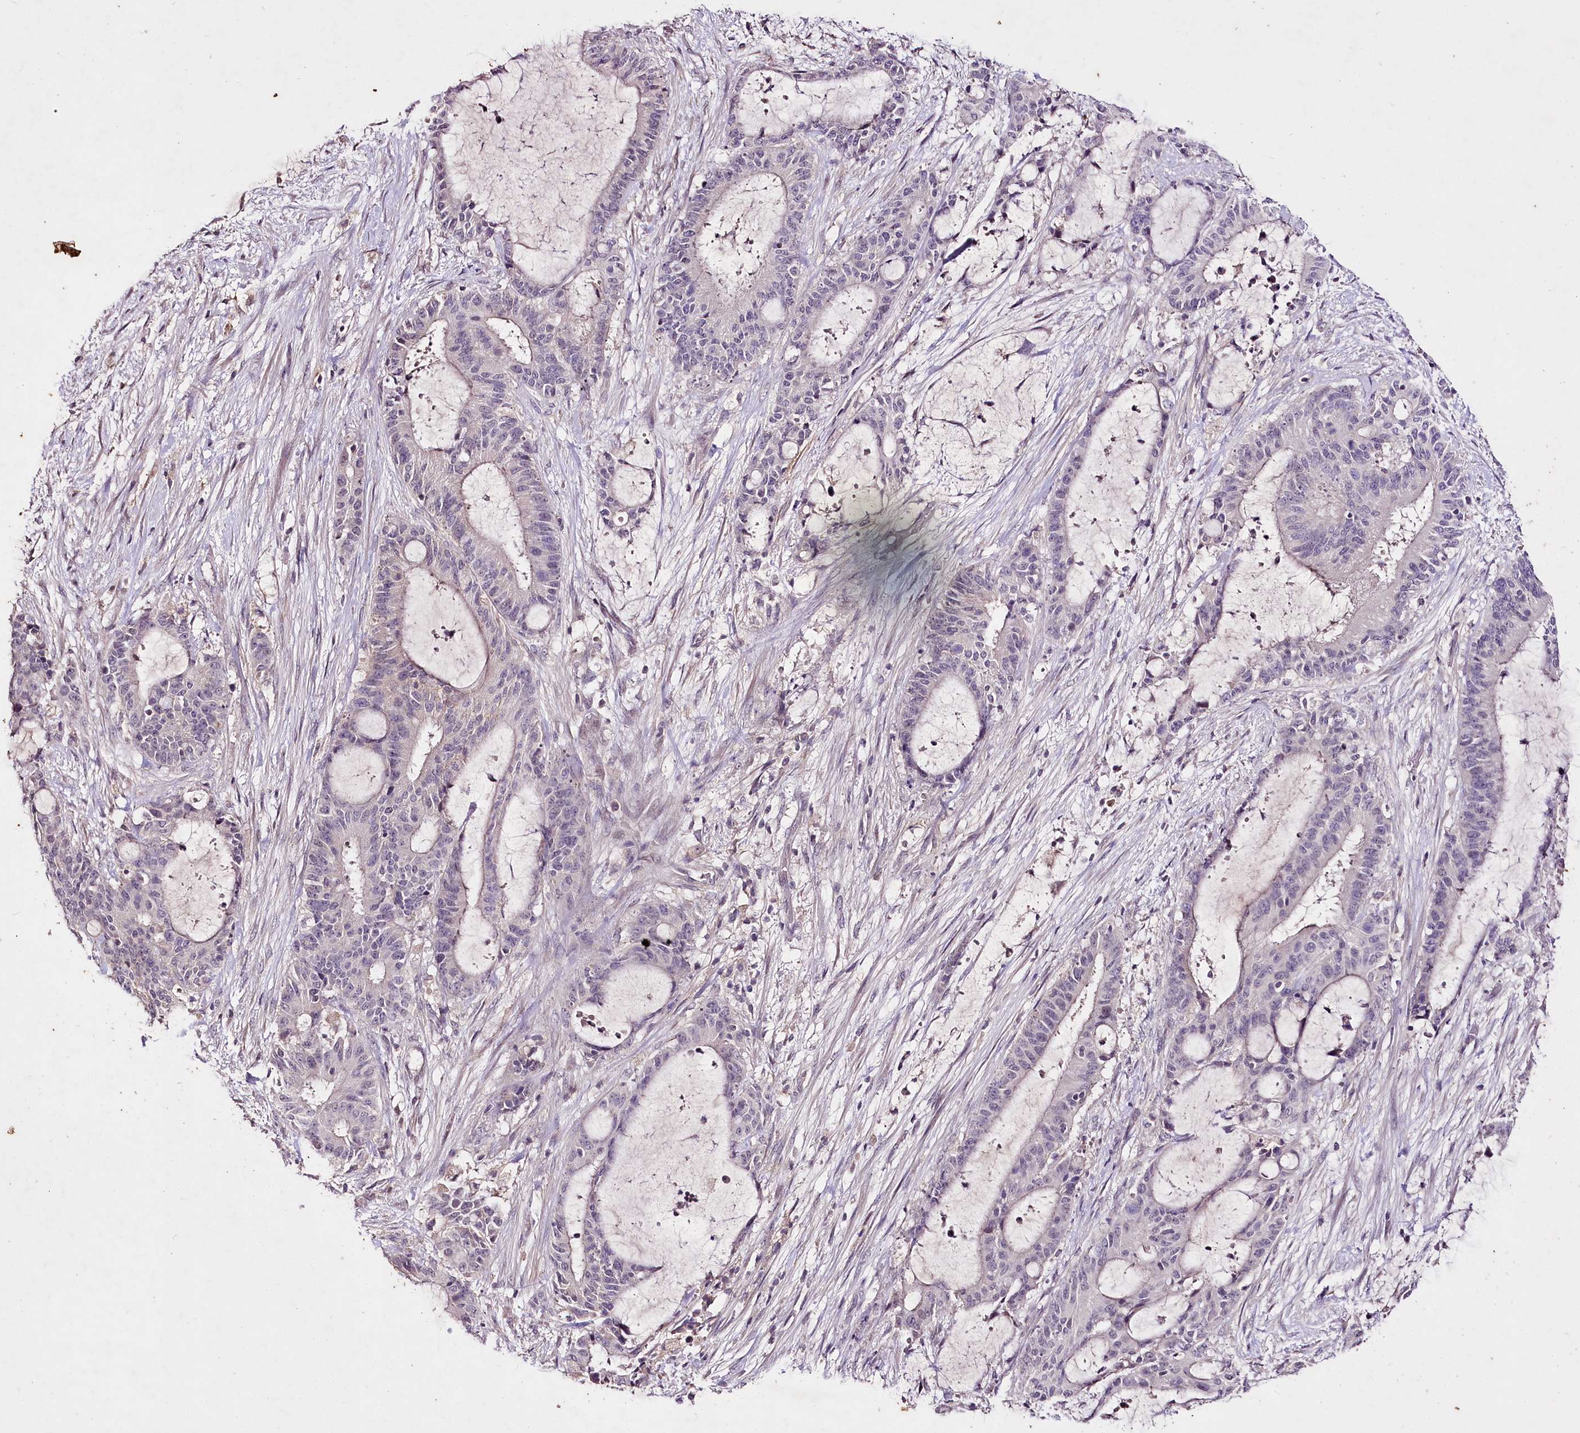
{"staining": {"intensity": "negative", "quantity": "none", "location": "none"}, "tissue": "liver cancer", "cell_type": "Tumor cells", "image_type": "cancer", "snomed": [{"axis": "morphology", "description": "Normal tissue, NOS"}, {"axis": "morphology", "description": "Cholangiocarcinoma"}, {"axis": "topography", "description": "Liver"}, {"axis": "topography", "description": "Peripheral nerve tissue"}], "caption": "There is no significant positivity in tumor cells of cholangiocarcinoma (liver).", "gene": "ENPP1", "patient": {"sex": "female", "age": 73}}